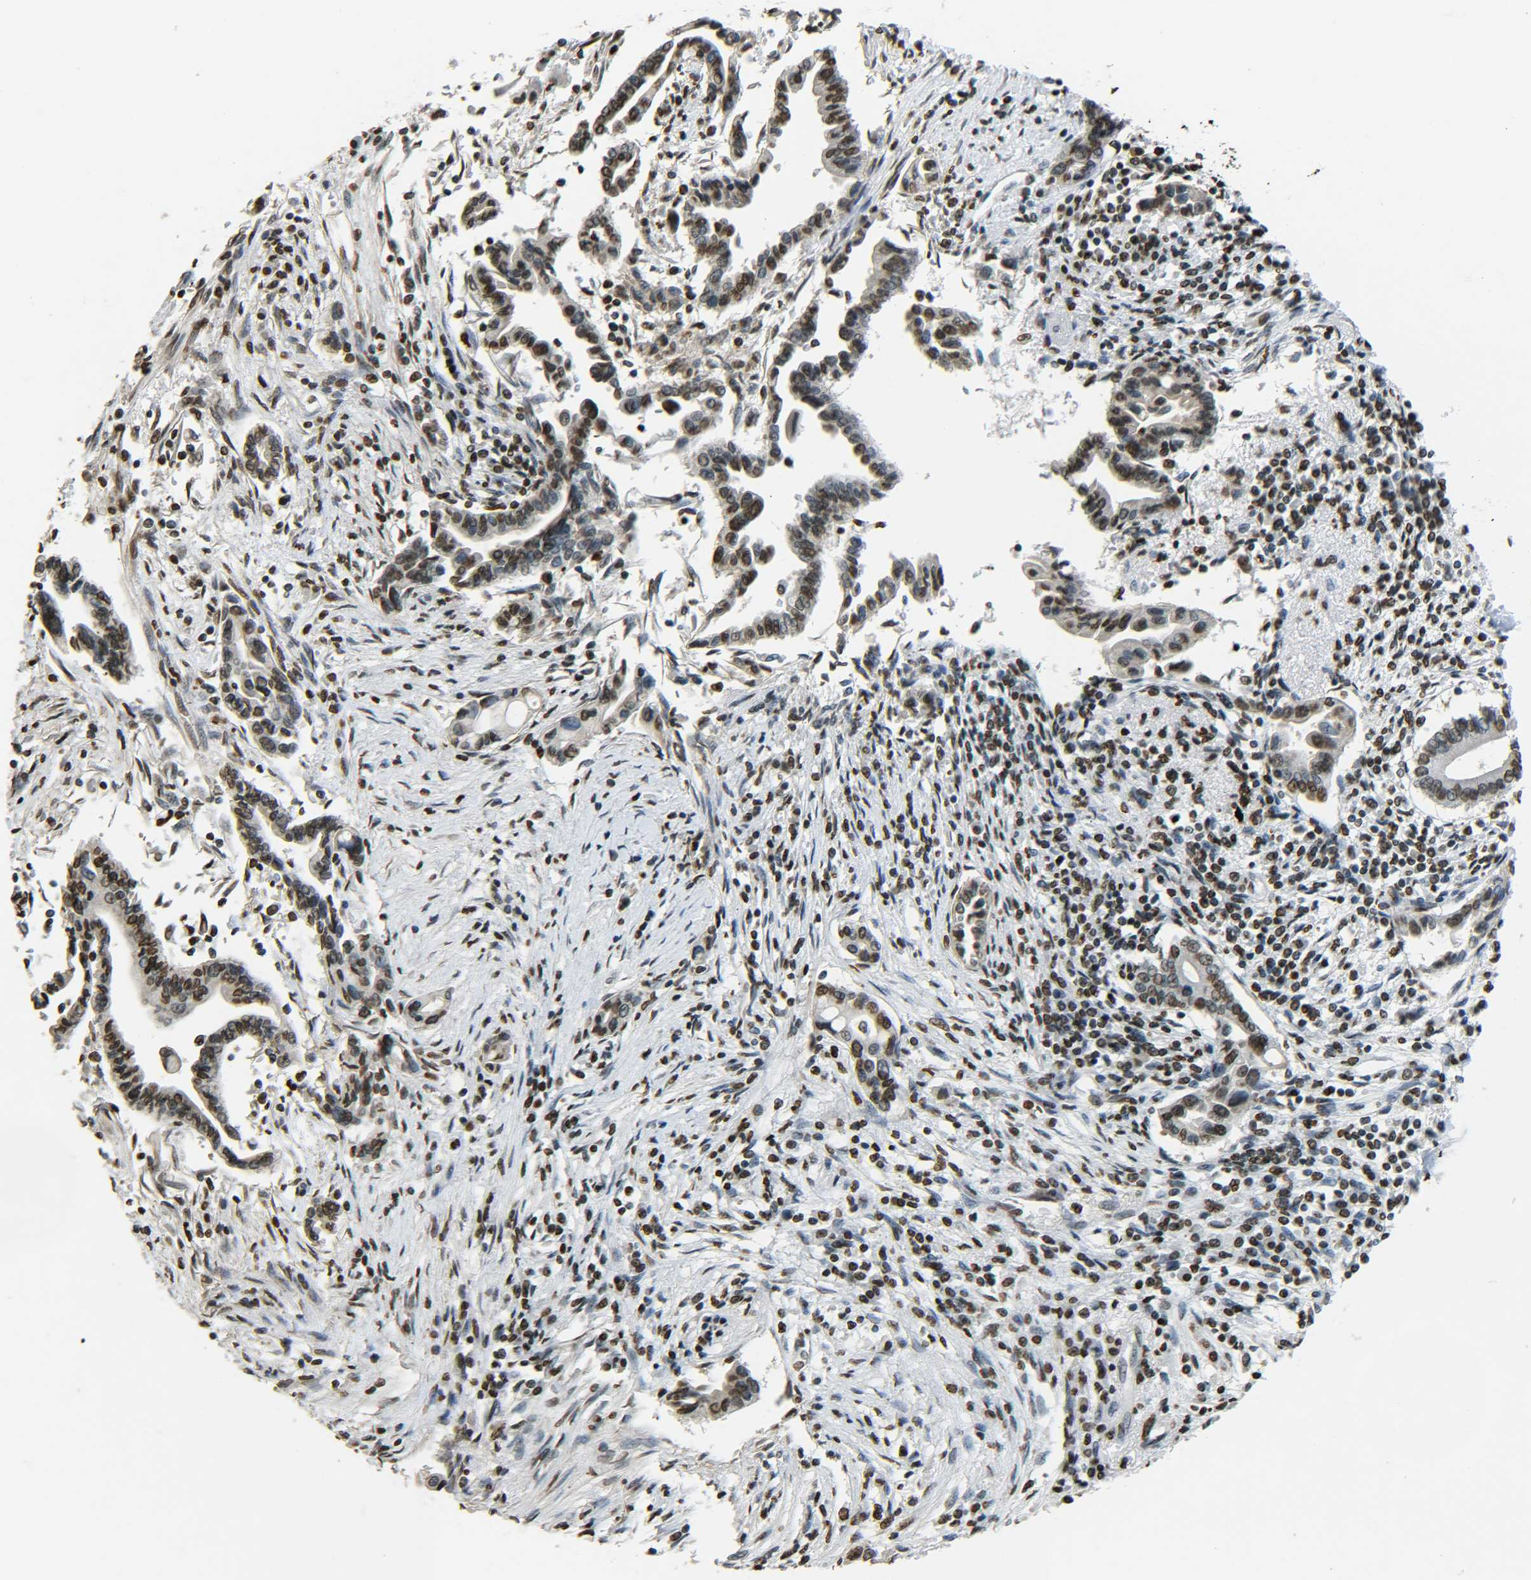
{"staining": {"intensity": "moderate", "quantity": ">75%", "location": "nuclear"}, "tissue": "pancreatic cancer", "cell_type": "Tumor cells", "image_type": "cancer", "snomed": [{"axis": "morphology", "description": "Adenocarcinoma, NOS"}, {"axis": "topography", "description": "Pancreas"}], "caption": "A high-resolution micrograph shows immunohistochemistry (IHC) staining of pancreatic cancer (adenocarcinoma), which demonstrates moderate nuclear staining in approximately >75% of tumor cells. Nuclei are stained in blue.", "gene": "H4C16", "patient": {"sex": "female", "age": 57}}